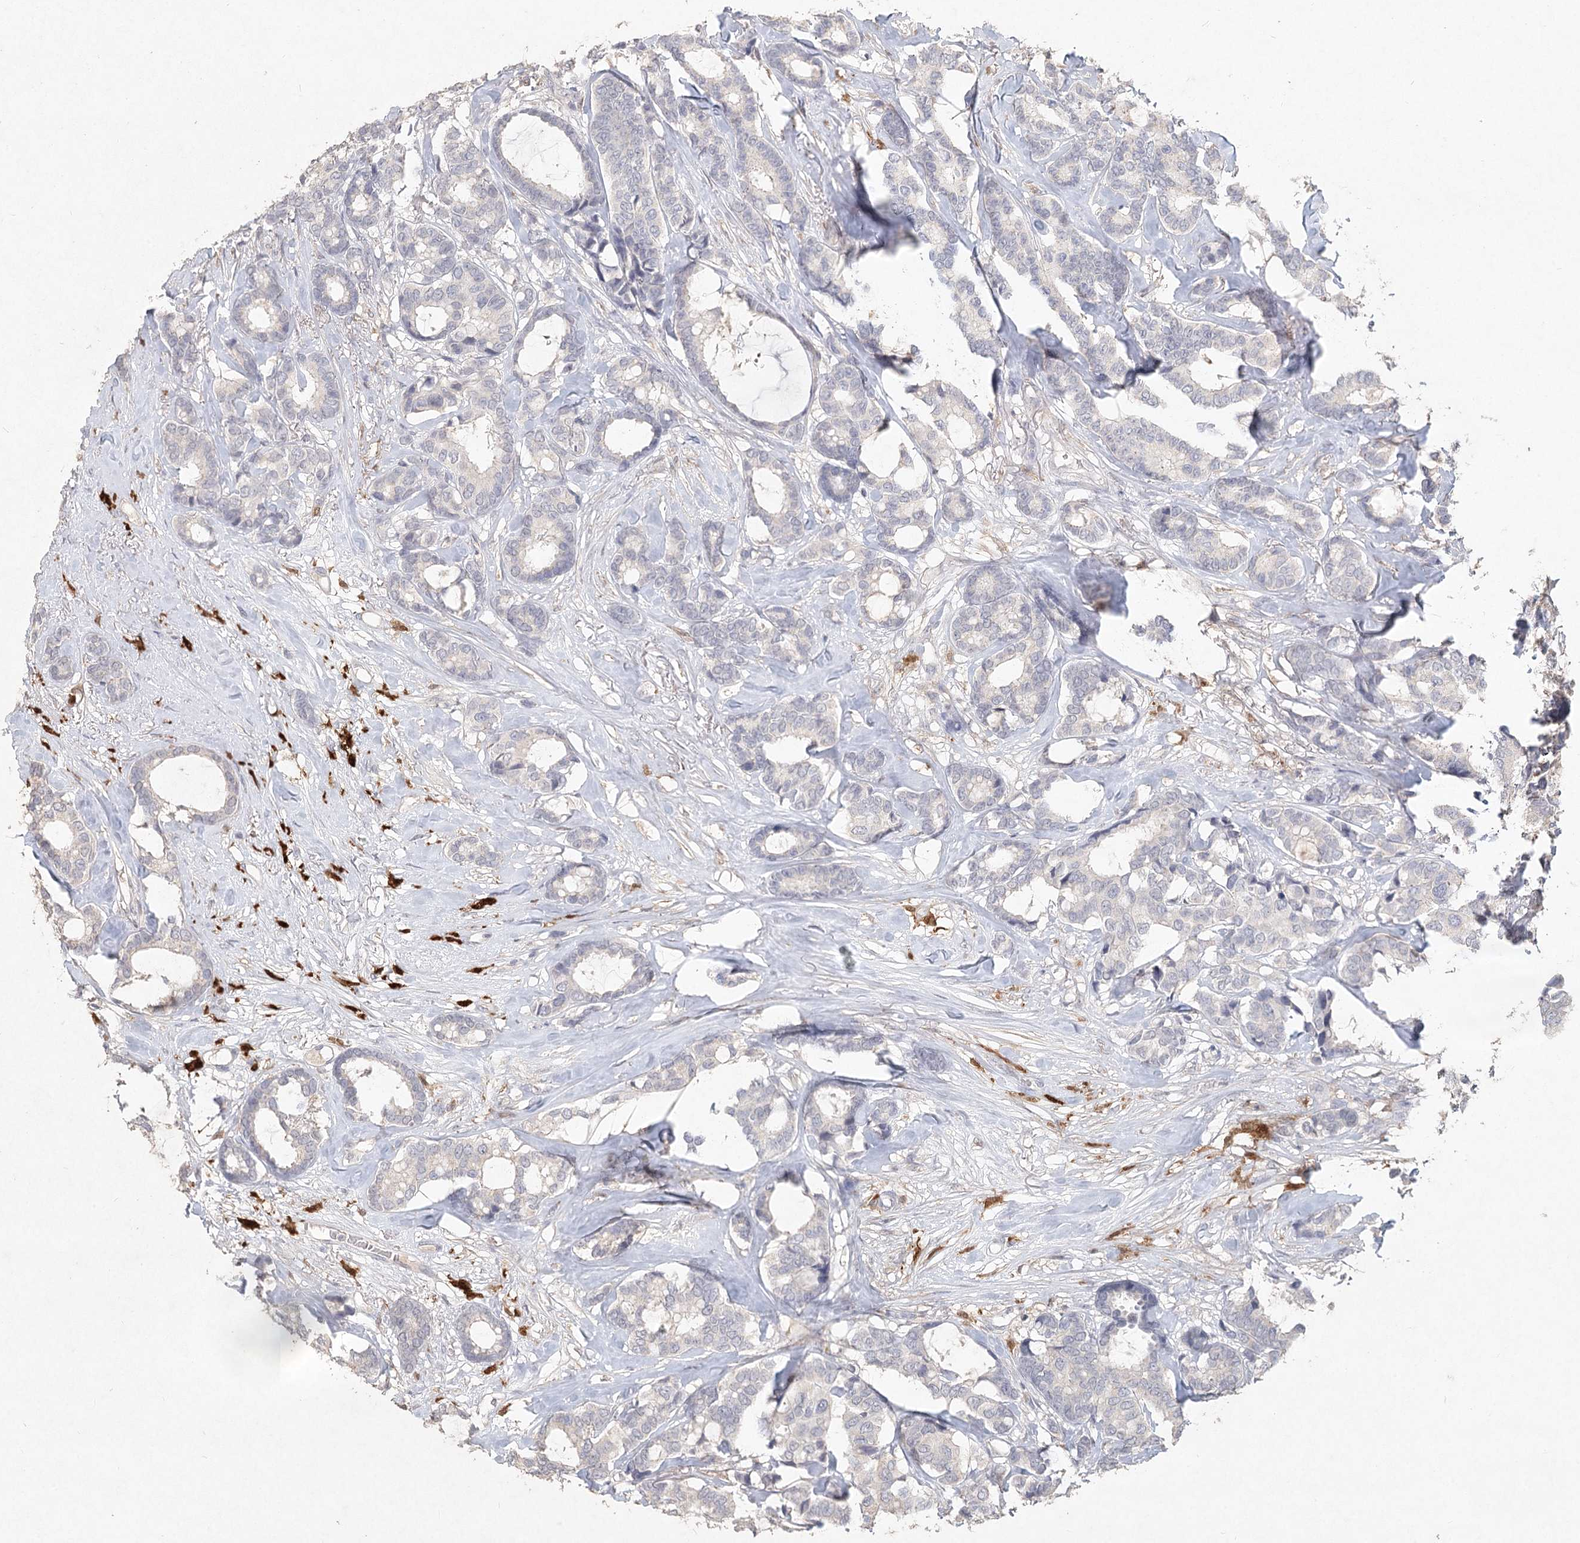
{"staining": {"intensity": "negative", "quantity": "none", "location": "none"}, "tissue": "breast cancer", "cell_type": "Tumor cells", "image_type": "cancer", "snomed": [{"axis": "morphology", "description": "Duct carcinoma"}, {"axis": "topography", "description": "Breast"}], "caption": "IHC micrograph of neoplastic tissue: human breast invasive ductal carcinoma stained with DAB demonstrates no significant protein staining in tumor cells. (DAB (3,3'-diaminobenzidine) IHC, high magnification).", "gene": "ARSI", "patient": {"sex": "female", "age": 87}}